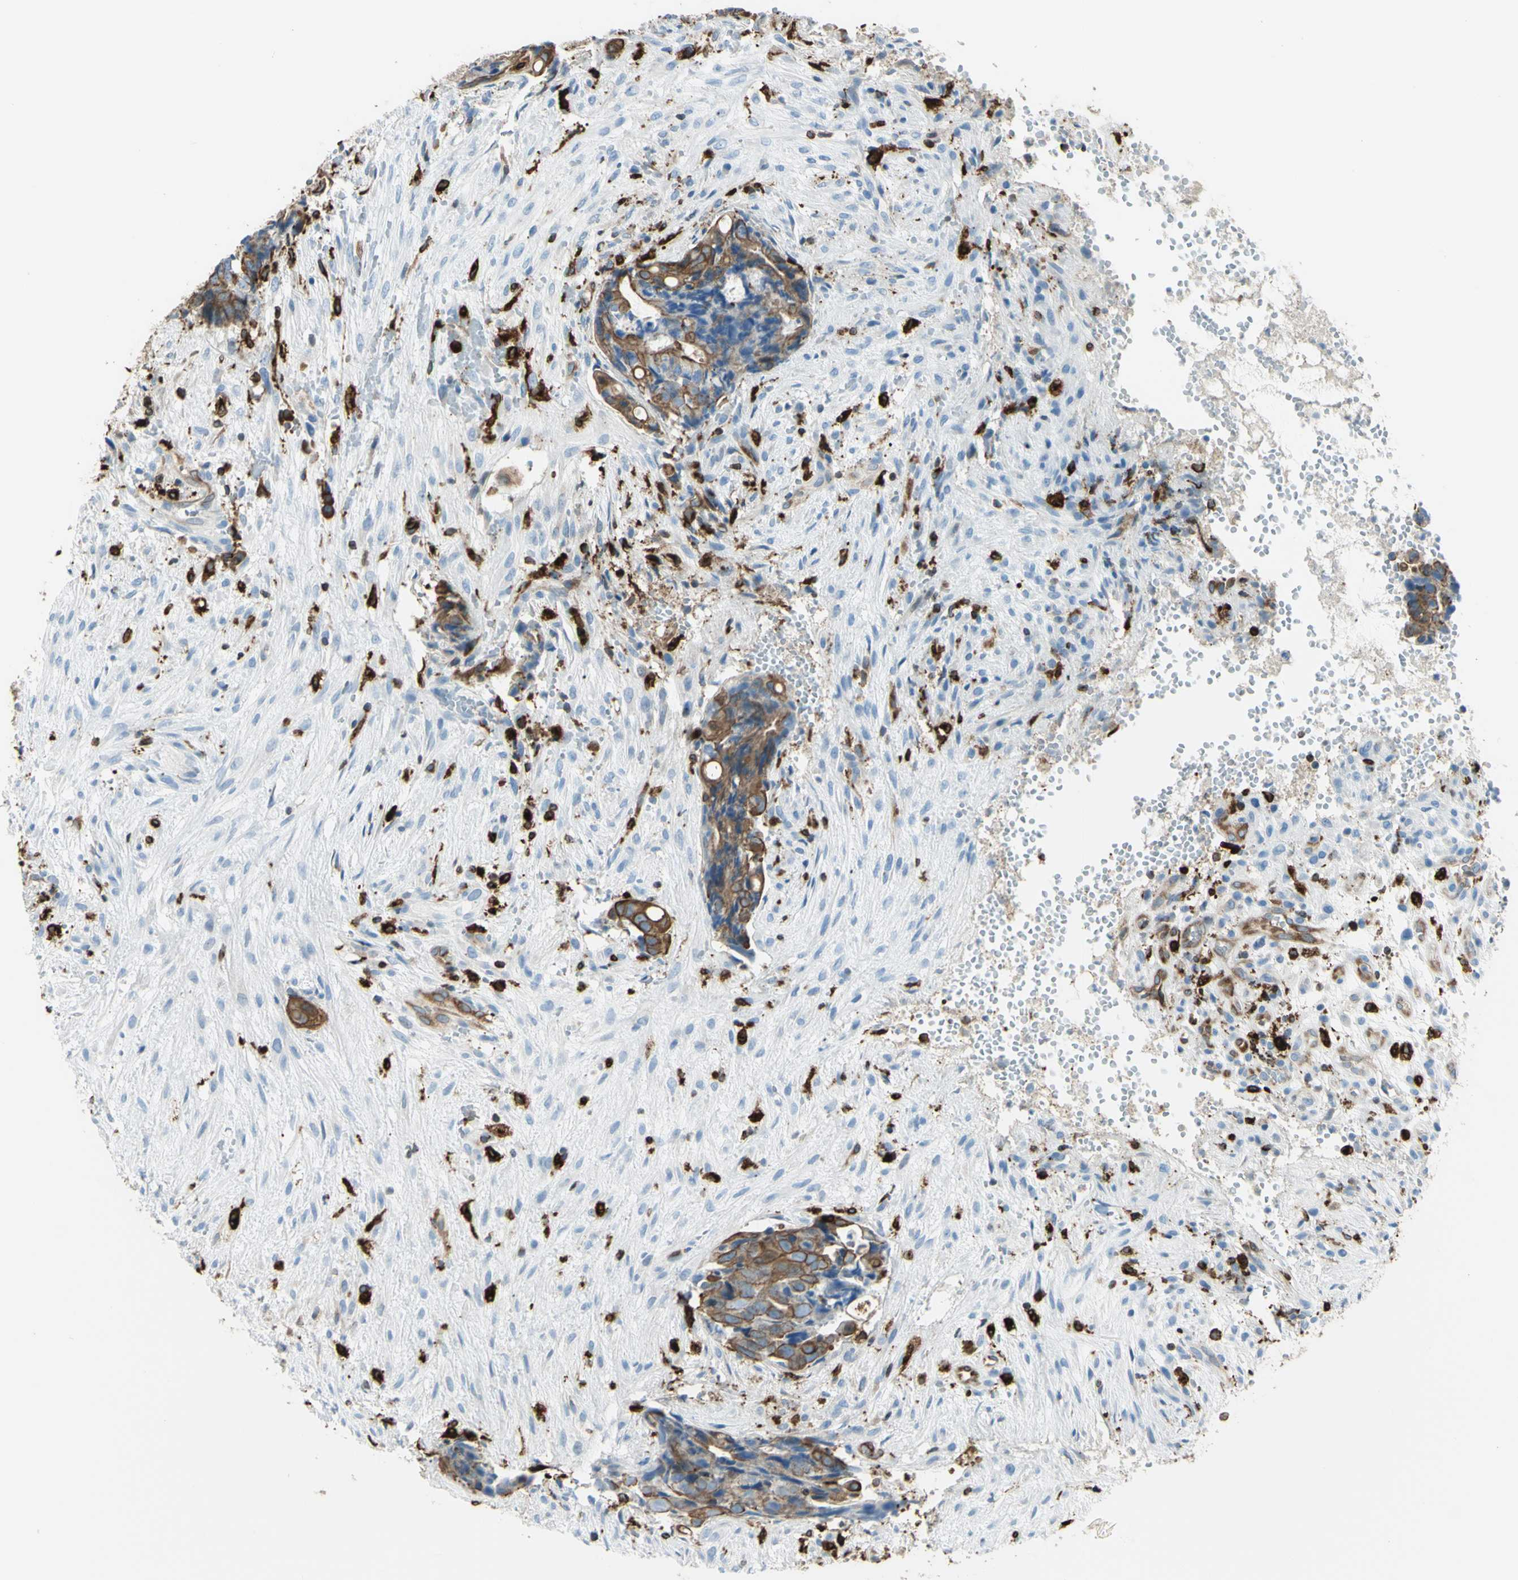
{"staining": {"intensity": "weak", "quantity": ">75%", "location": "cytoplasmic/membranous"}, "tissue": "colorectal cancer", "cell_type": "Tumor cells", "image_type": "cancer", "snomed": [{"axis": "morphology", "description": "Adenocarcinoma, NOS"}, {"axis": "topography", "description": "Colon"}], "caption": "Immunohistochemistry of human colorectal cancer (adenocarcinoma) demonstrates low levels of weak cytoplasmic/membranous positivity in approximately >75% of tumor cells. The staining was performed using DAB, with brown indicating positive protein expression. Nuclei are stained blue with hematoxylin.", "gene": "CD74", "patient": {"sex": "female", "age": 57}}